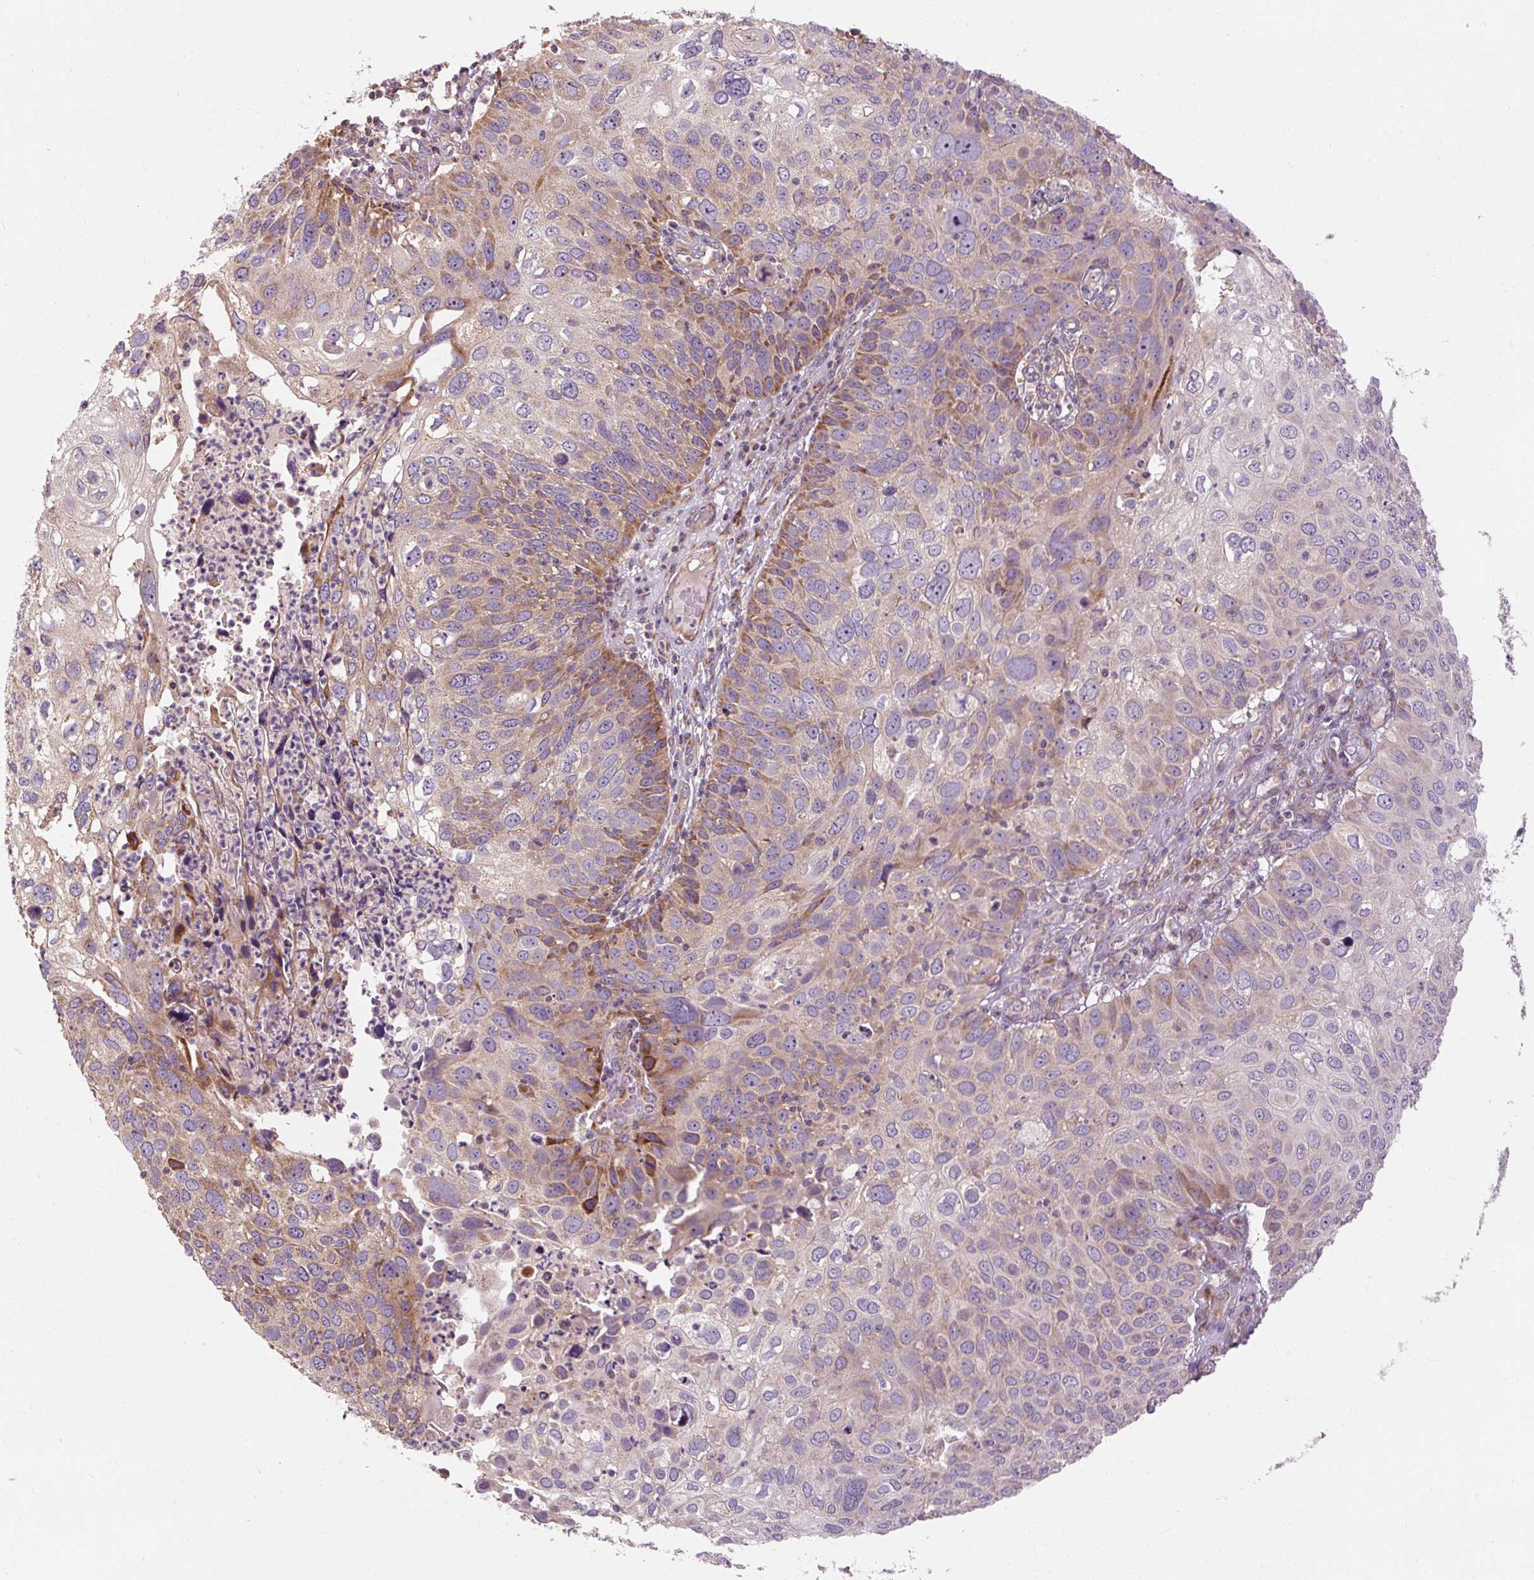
{"staining": {"intensity": "moderate", "quantity": "25%-75%", "location": "cytoplasmic/membranous"}, "tissue": "skin cancer", "cell_type": "Tumor cells", "image_type": "cancer", "snomed": [{"axis": "morphology", "description": "Squamous cell carcinoma, NOS"}, {"axis": "topography", "description": "Skin"}], "caption": "High-magnification brightfield microscopy of skin cancer stained with DAB (3,3'-diaminobenzidine) (brown) and counterstained with hematoxylin (blue). tumor cells exhibit moderate cytoplasmic/membranous positivity is present in approximately25%-75% of cells.", "gene": "PRSS48", "patient": {"sex": "male", "age": 87}}